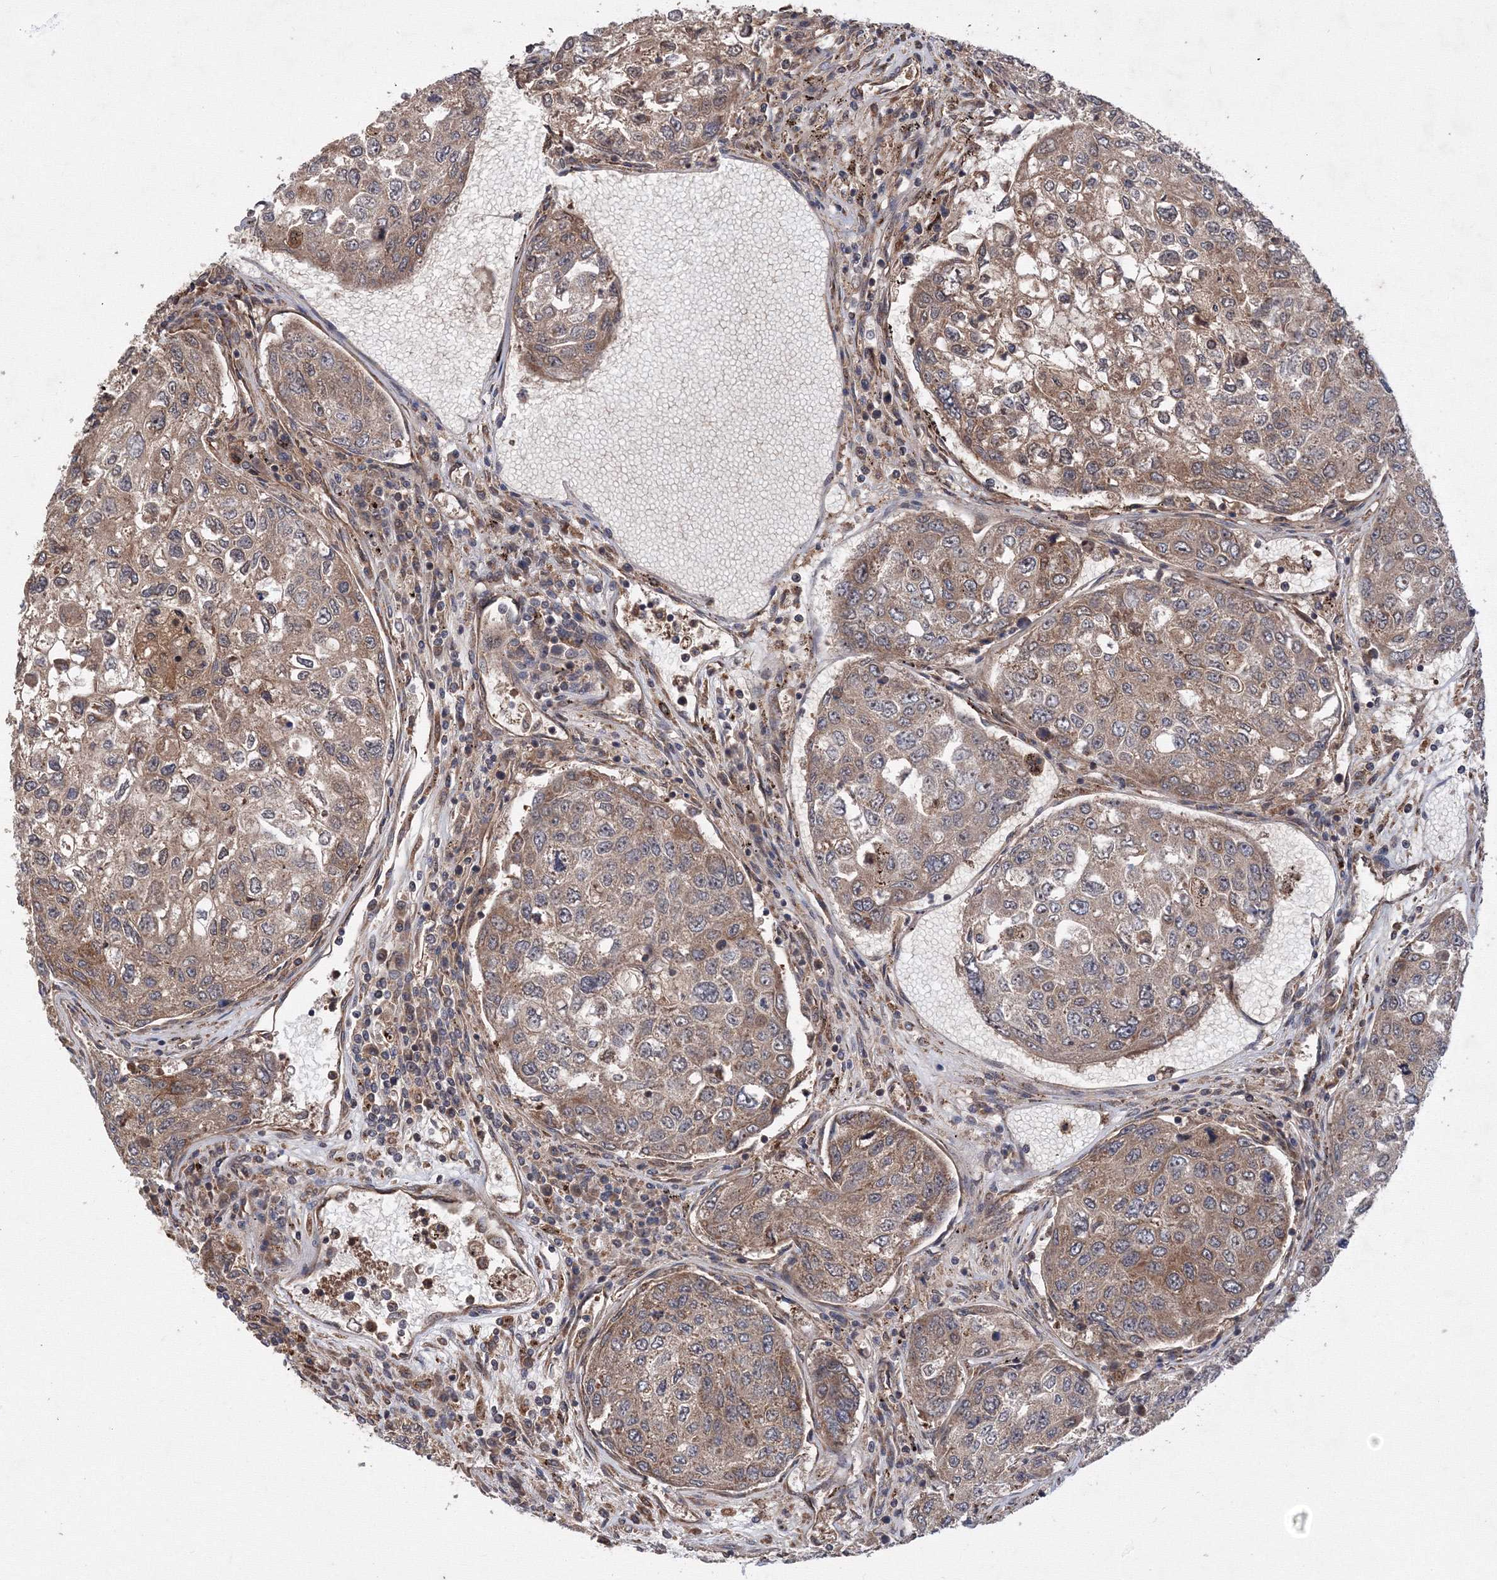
{"staining": {"intensity": "weak", "quantity": ">75%", "location": "cytoplasmic/membranous"}, "tissue": "urothelial cancer", "cell_type": "Tumor cells", "image_type": "cancer", "snomed": [{"axis": "morphology", "description": "Urothelial carcinoma, High grade"}, {"axis": "topography", "description": "Lymph node"}, {"axis": "topography", "description": "Urinary bladder"}], "caption": "Protein analysis of urothelial cancer tissue demonstrates weak cytoplasmic/membranous positivity in approximately >75% of tumor cells. (DAB (3,3'-diaminobenzidine) = brown stain, brightfield microscopy at high magnification).", "gene": "ATG3", "patient": {"sex": "male", "age": 51}}